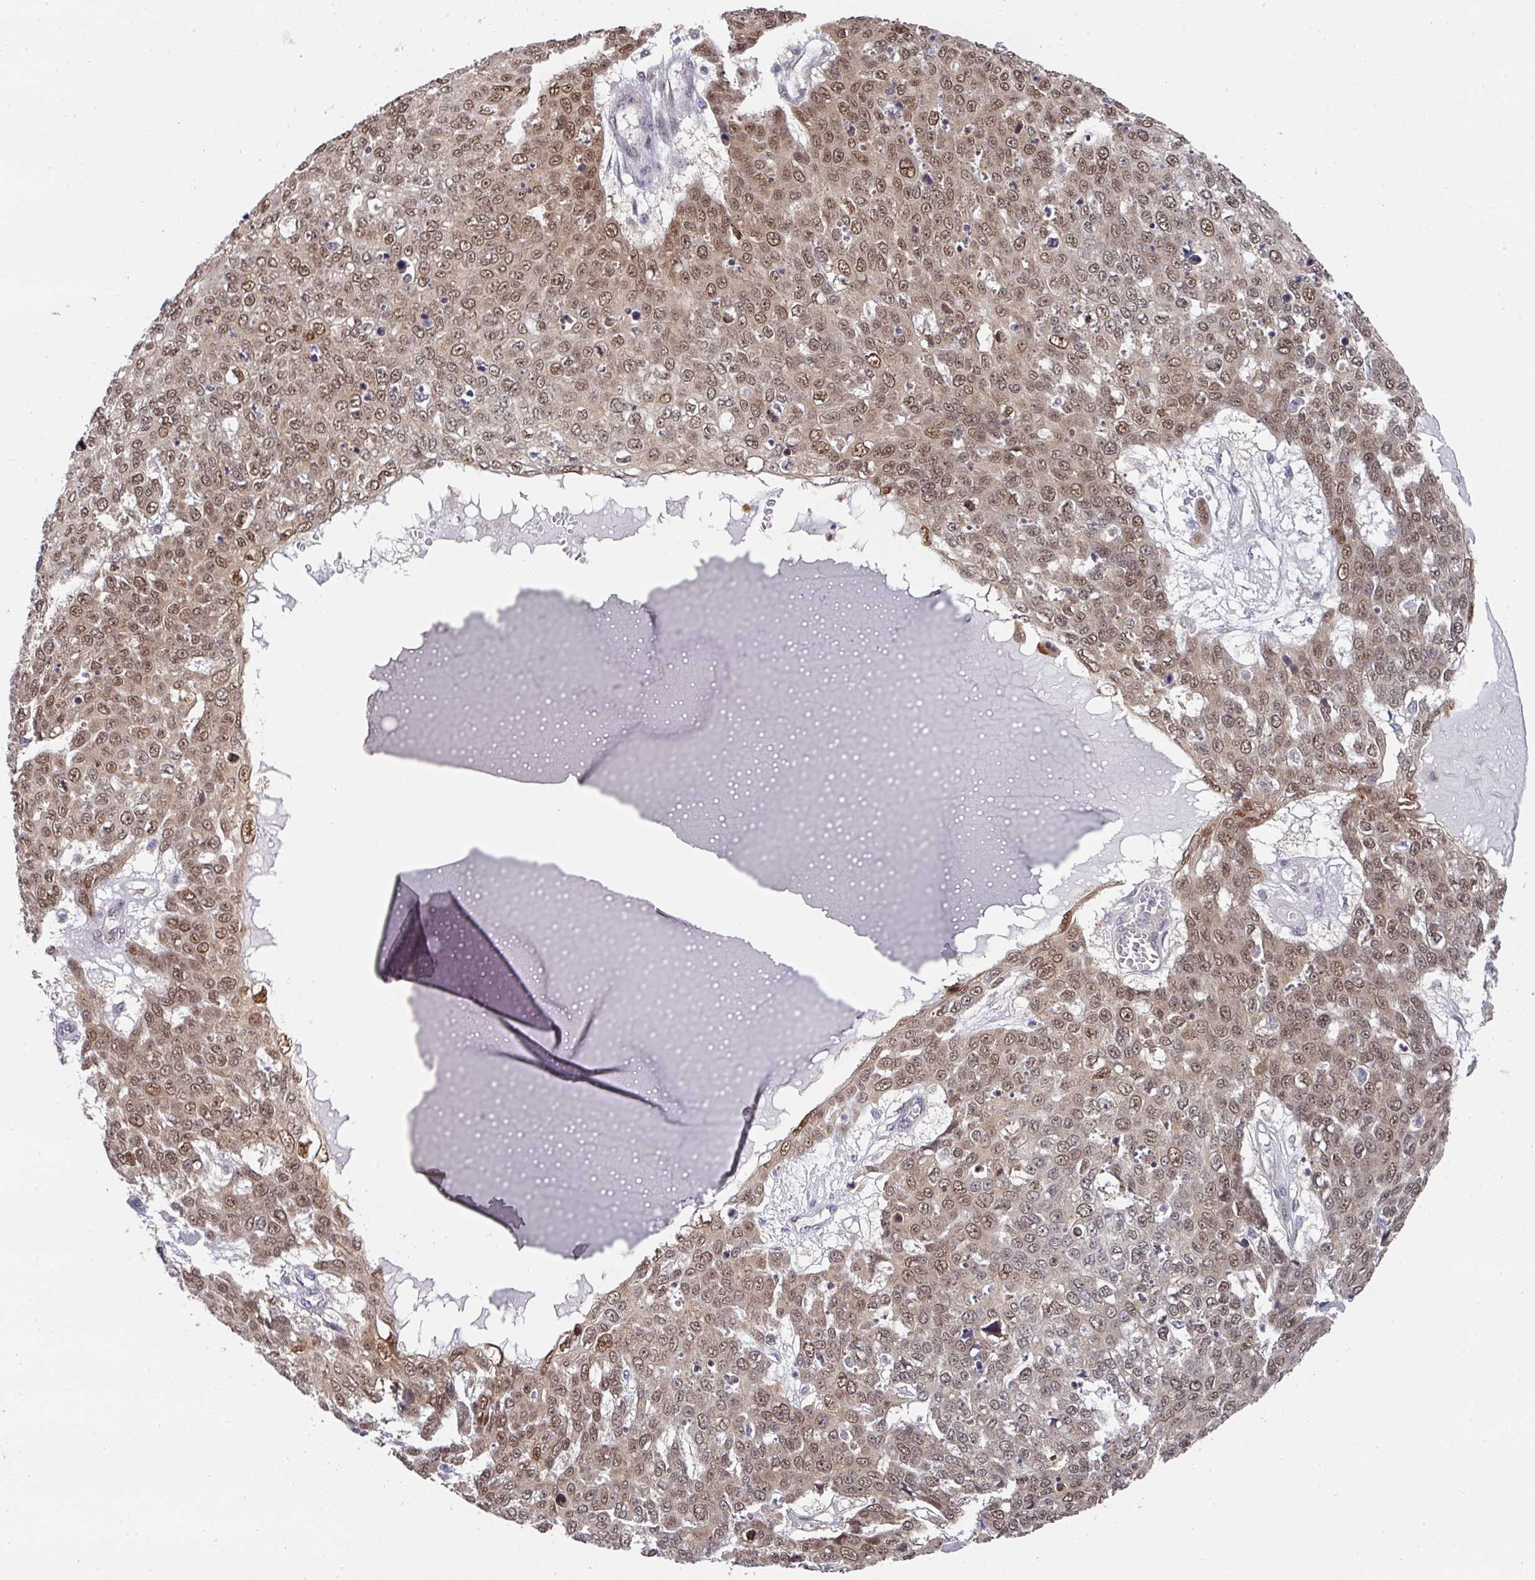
{"staining": {"intensity": "moderate", "quantity": ">75%", "location": "nuclear"}, "tissue": "skin cancer", "cell_type": "Tumor cells", "image_type": "cancer", "snomed": [{"axis": "morphology", "description": "Squamous cell carcinoma, NOS"}, {"axis": "topography", "description": "Skin"}], "caption": "A histopathology image showing moderate nuclear expression in approximately >75% of tumor cells in skin cancer (squamous cell carcinoma), as visualized by brown immunohistochemical staining.", "gene": "C18orf25", "patient": {"sex": "male", "age": 71}}